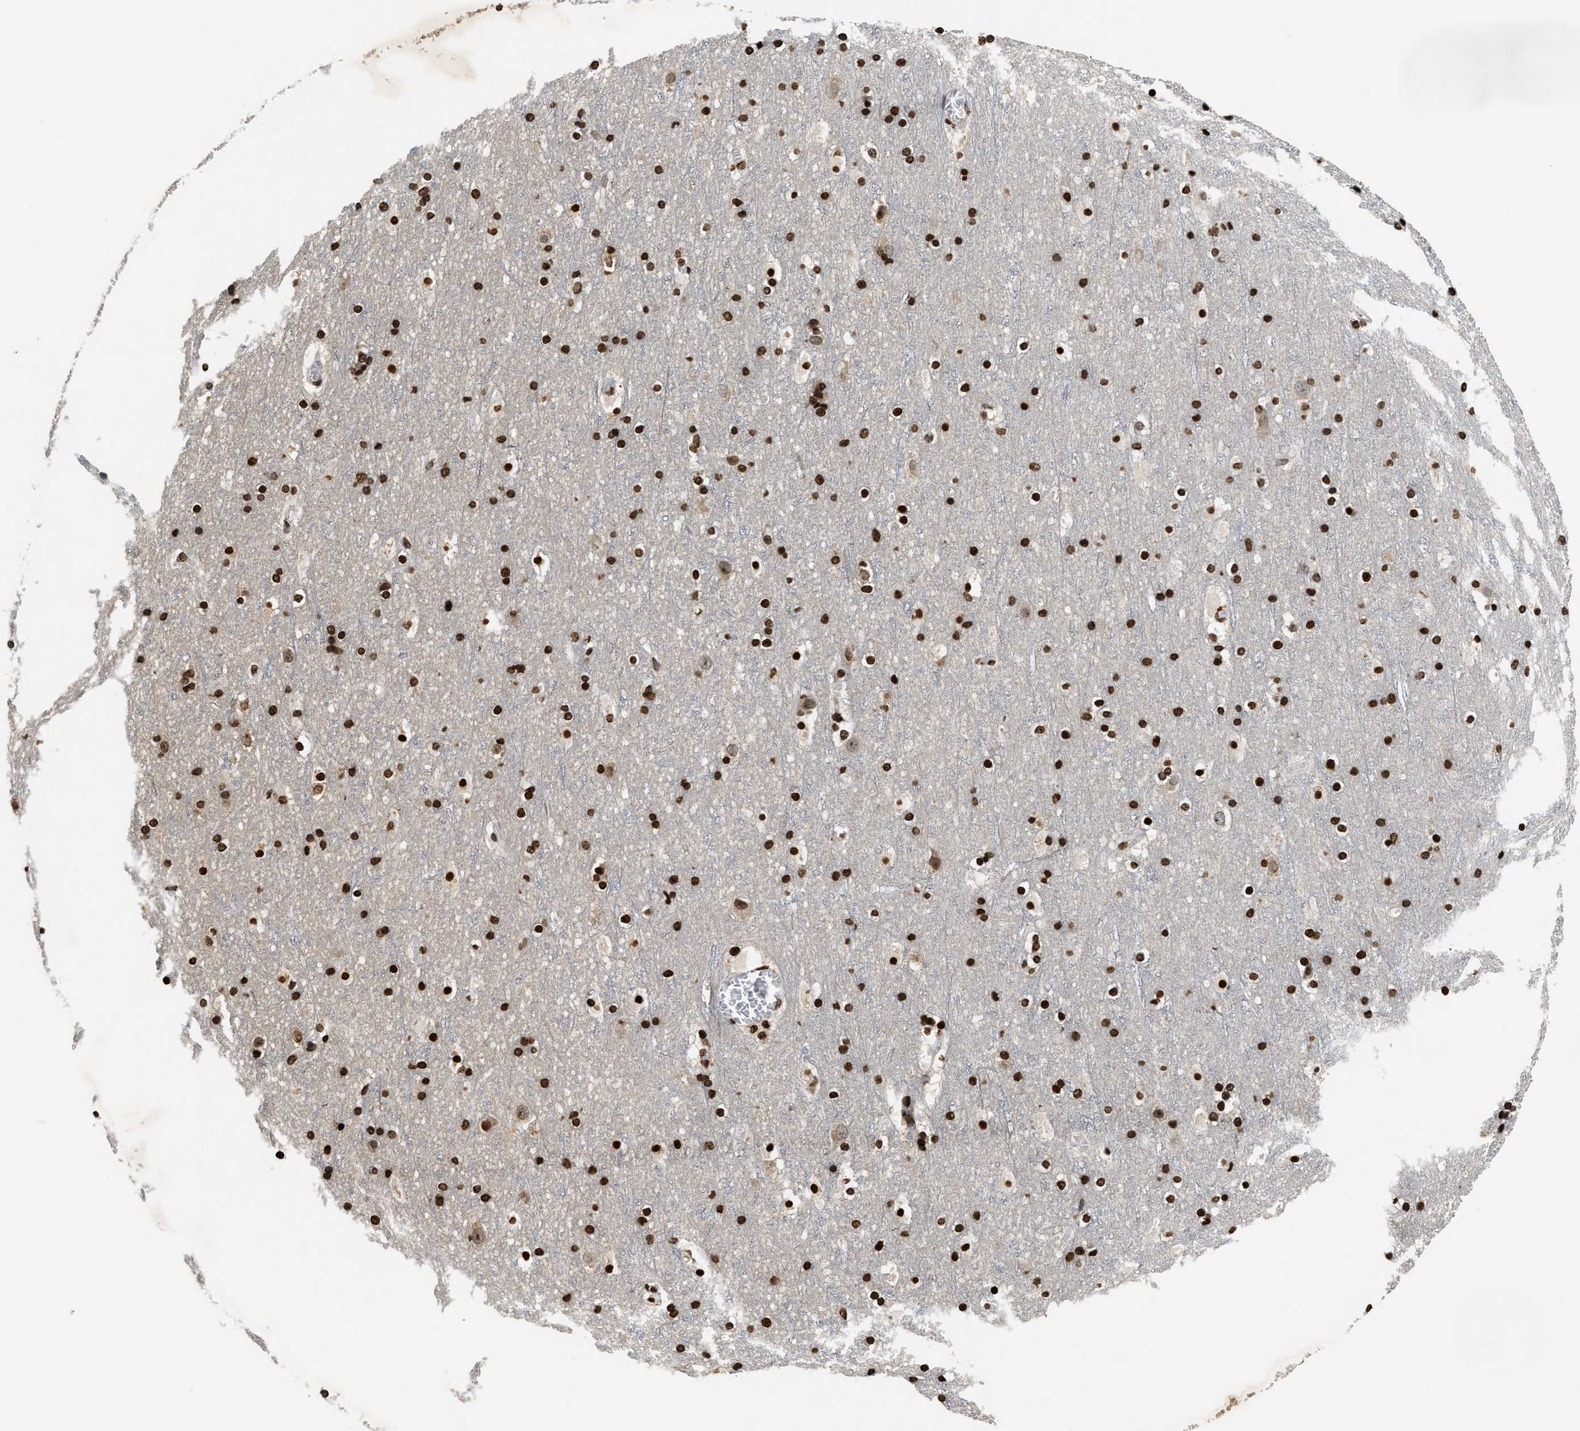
{"staining": {"intensity": "strong", "quantity": ">75%", "location": "nuclear"}, "tissue": "cerebral cortex", "cell_type": "Endothelial cells", "image_type": "normal", "snomed": [{"axis": "morphology", "description": "Normal tissue, NOS"}, {"axis": "topography", "description": "Cerebral cortex"}], "caption": "Immunohistochemical staining of unremarkable human cerebral cortex demonstrates >75% levels of strong nuclear protein expression in approximately >75% of endothelial cells.", "gene": "DNASE1L3", "patient": {"sex": "male", "age": 45}}